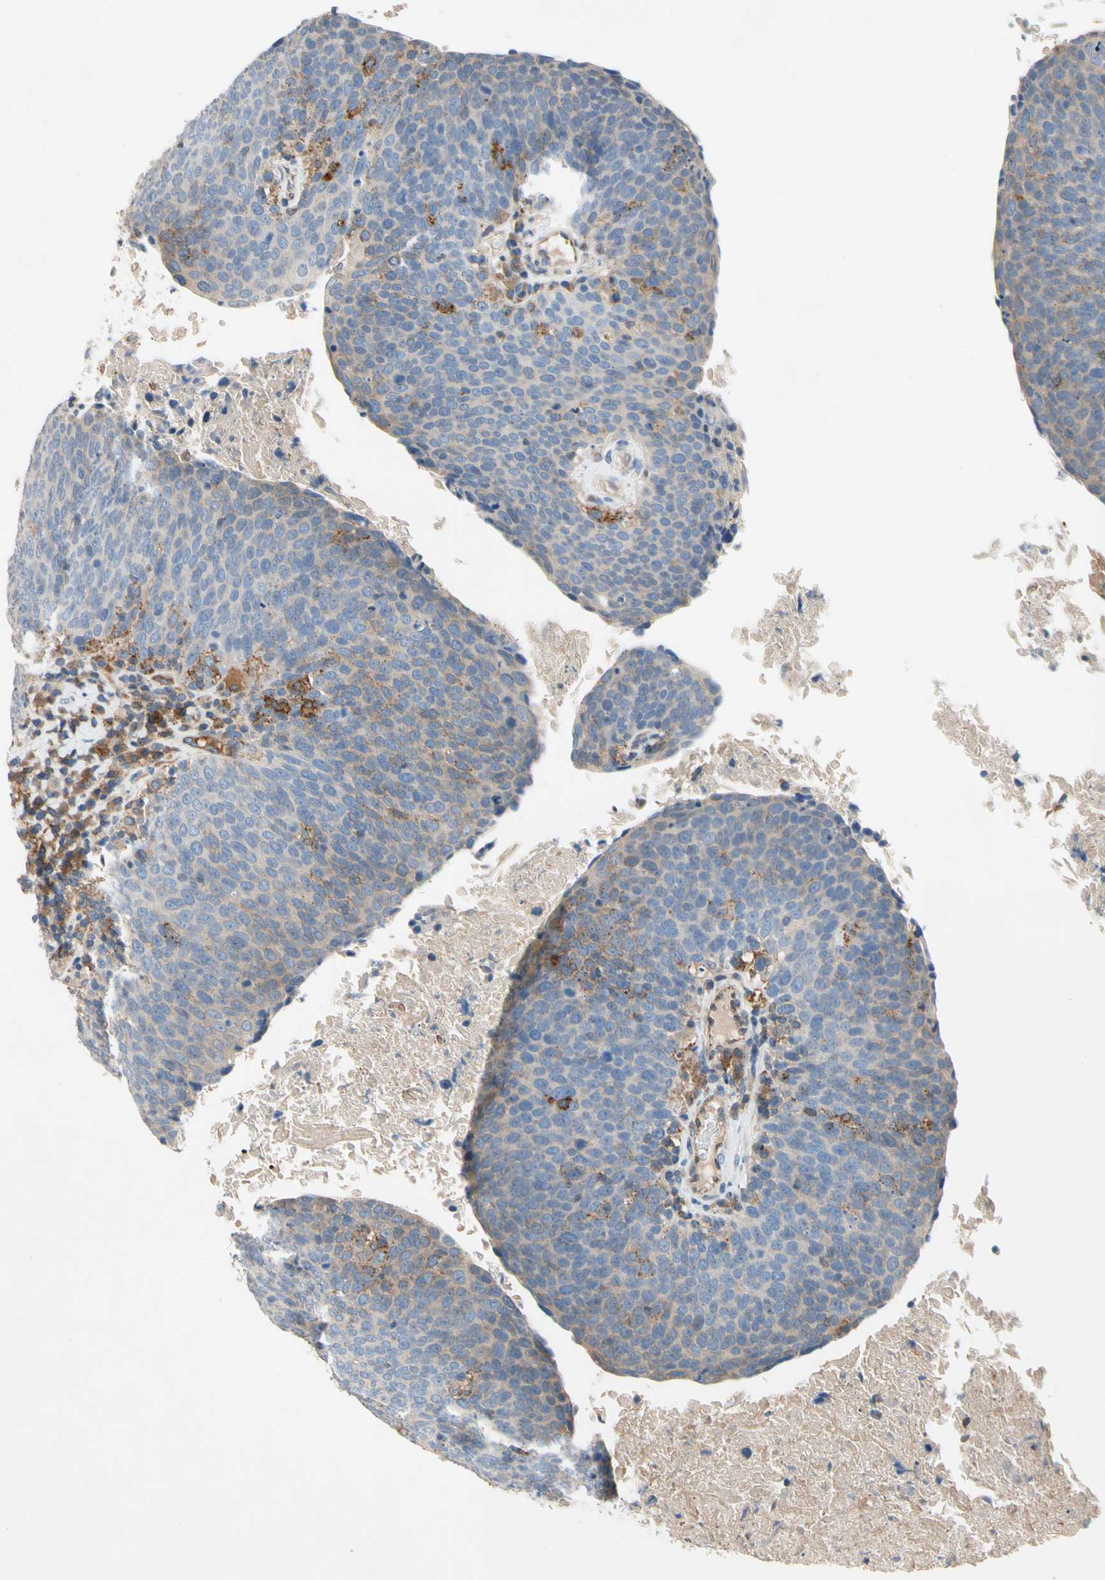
{"staining": {"intensity": "weak", "quantity": "25%-75%", "location": "cytoplasmic/membranous"}, "tissue": "head and neck cancer", "cell_type": "Tumor cells", "image_type": "cancer", "snomed": [{"axis": "morphology", "description": "Squamous cell carcinoma, NOS"}, {"axis": "morphology", "description": "Squamous cell carcinoma, metastatic, NOS"}, {"axis": "topography", "description": "Lymph node"}, {"axis": "topography", "description": "Head-Neck"}], "caption": "Head and neck cancer (metastatic squamous cell carcinoma) stained for a protein (brown) shows weak cytoplasmic/membranous positive staining in about 25%-75% of tumor cells.", "gene": "NDFIP2", "patient": {"sex": "male", "age": 62}}